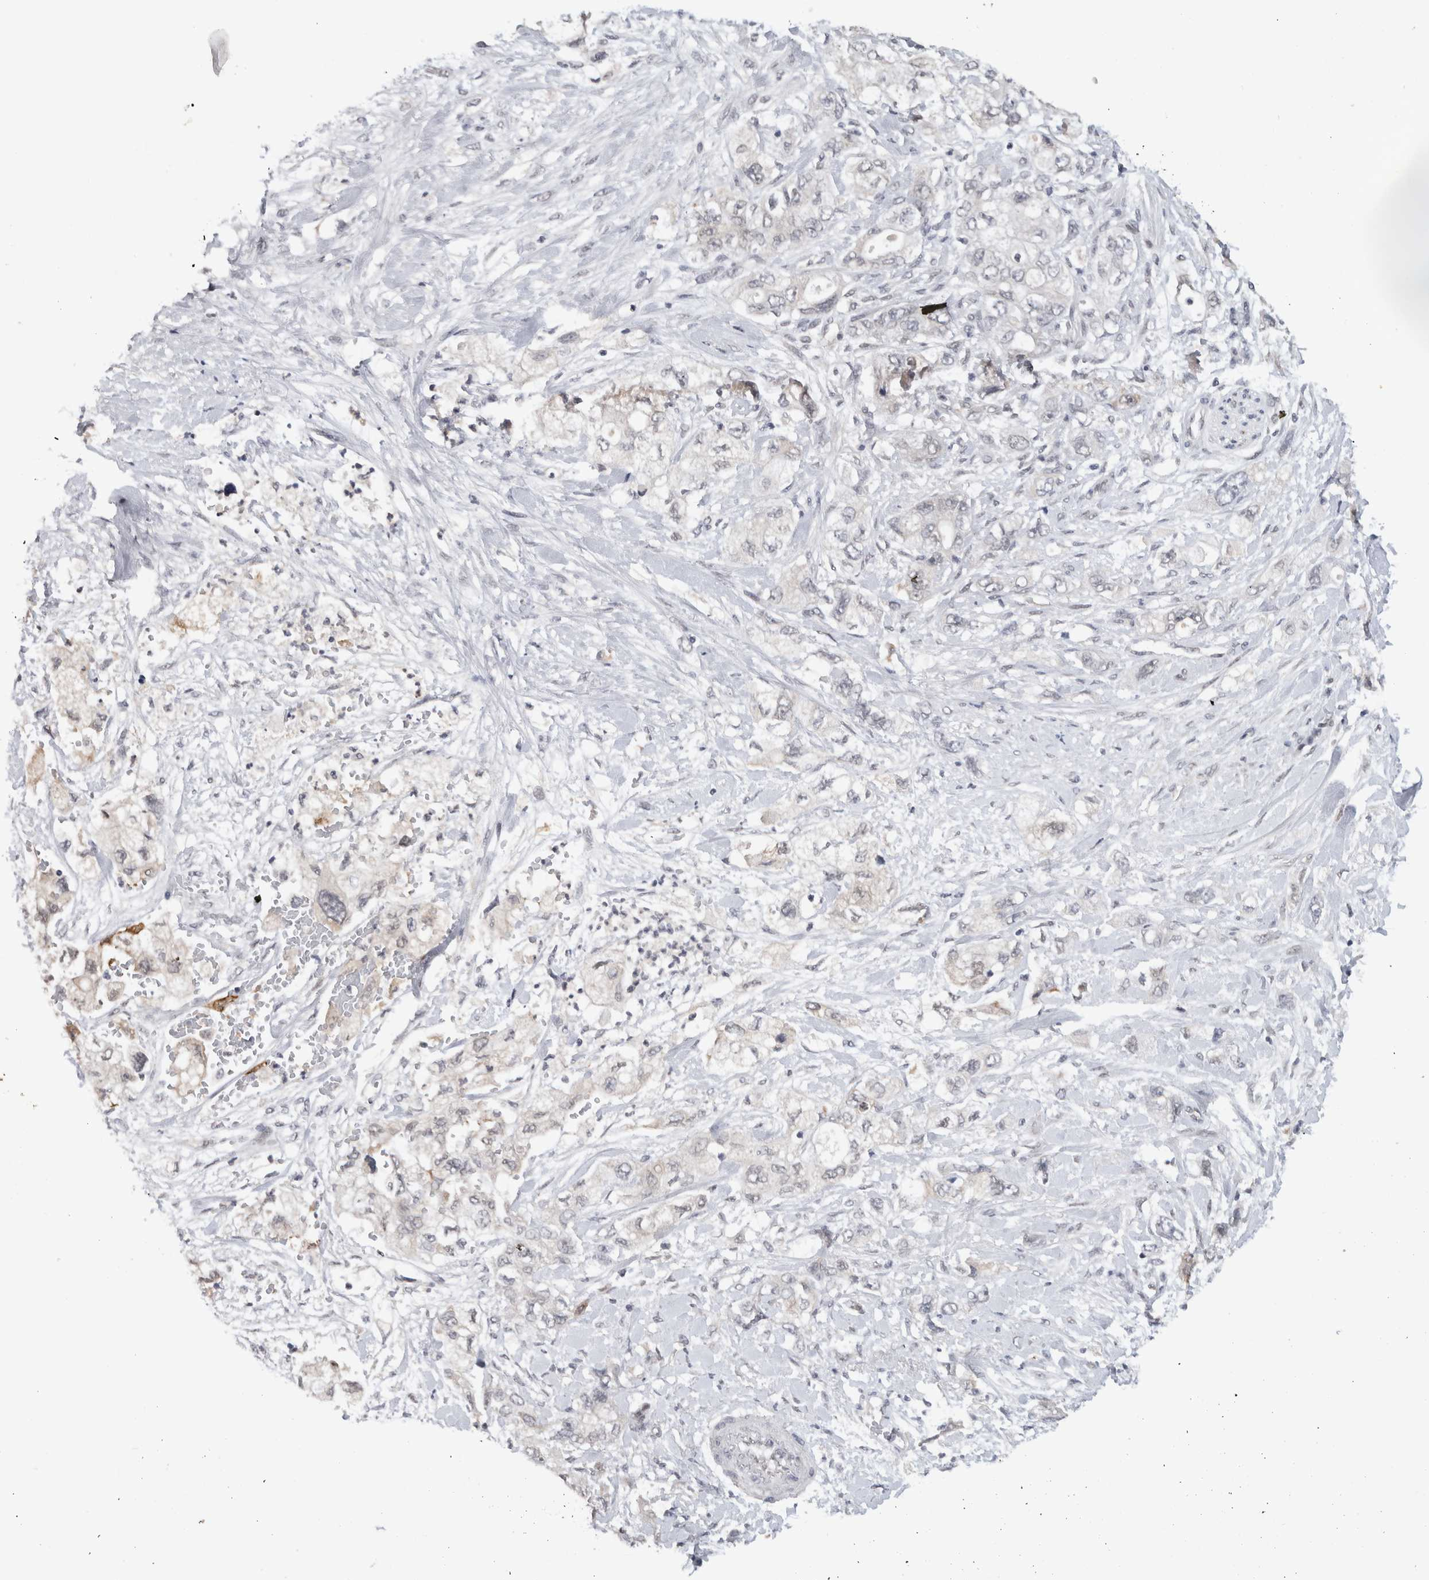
{"staining": {"intensity": "negative", "quantity": "none", "location": "none"}, "tissue": "pancreatic cancer", "cell_type": "Tumor cells", "image_type": "cancer", "snomed": [{"axis": "morphology", "description": "Adenocarcinoma, NOS"}, {"axis": "topography", "description": "Pancreas"}], "caption": "The histopathology image shows no significant expression in tumor cells of pancreatic cancer.", "gene": "PRXL2A", "patient": {"sex": "female", "age": 73}}